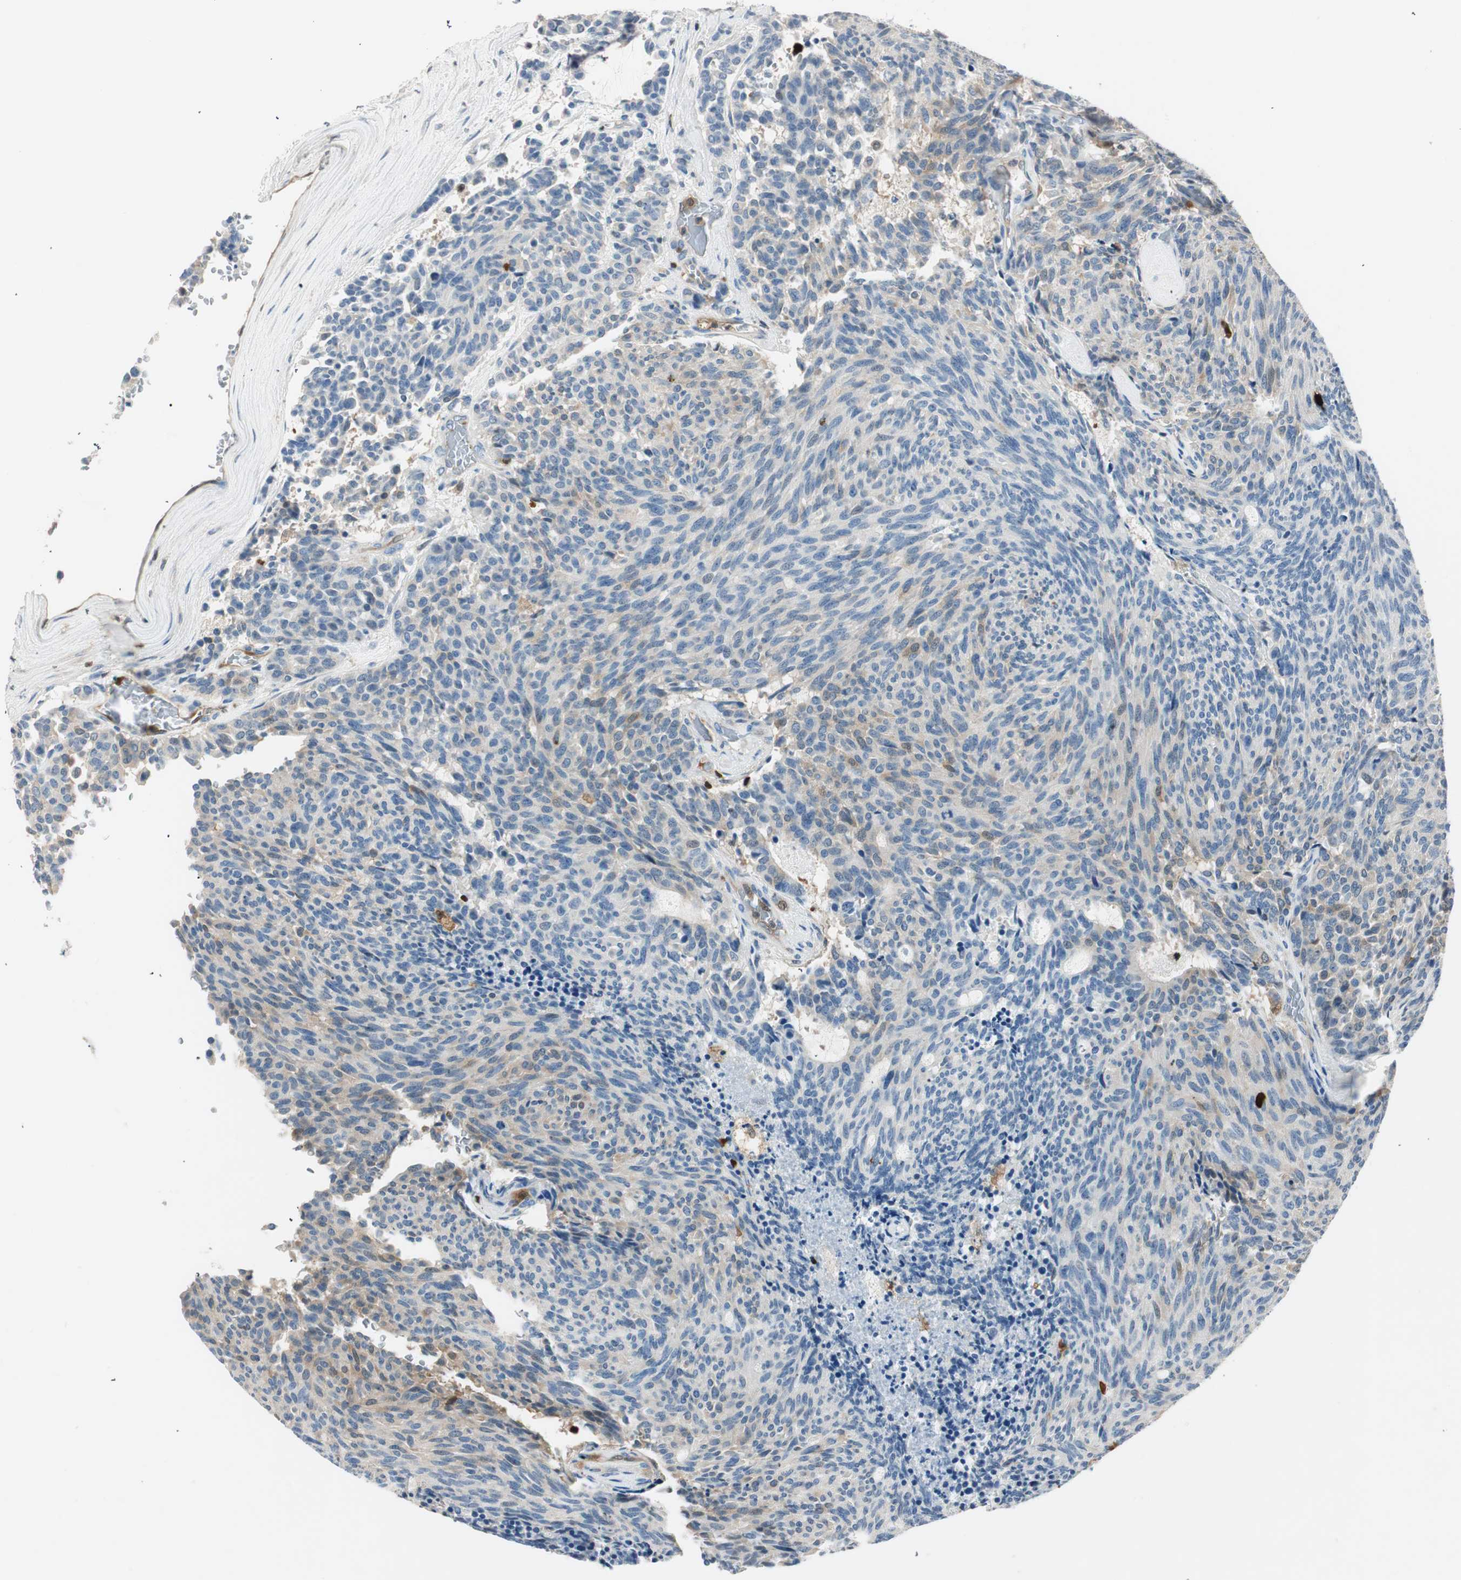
{"staining": {"intensity": "weak", "quantity": "<25%", "location": "cytoplasmic/membranous"}, "tissue": "carcinoid", "cell_type": "Tumor cells", "image_type": "cancer", "snomed": [{"axis": "morphology", "description": "Carcinoid, malignant, NOS"}, {"axis": "topography", "description": "Pancreas"}], "caption": "Protein analysis of carcinoid demonstrates no significant expression in tumor cells.", "gene": "COTL1", "patient": {"sex": "female", "age": 54}}